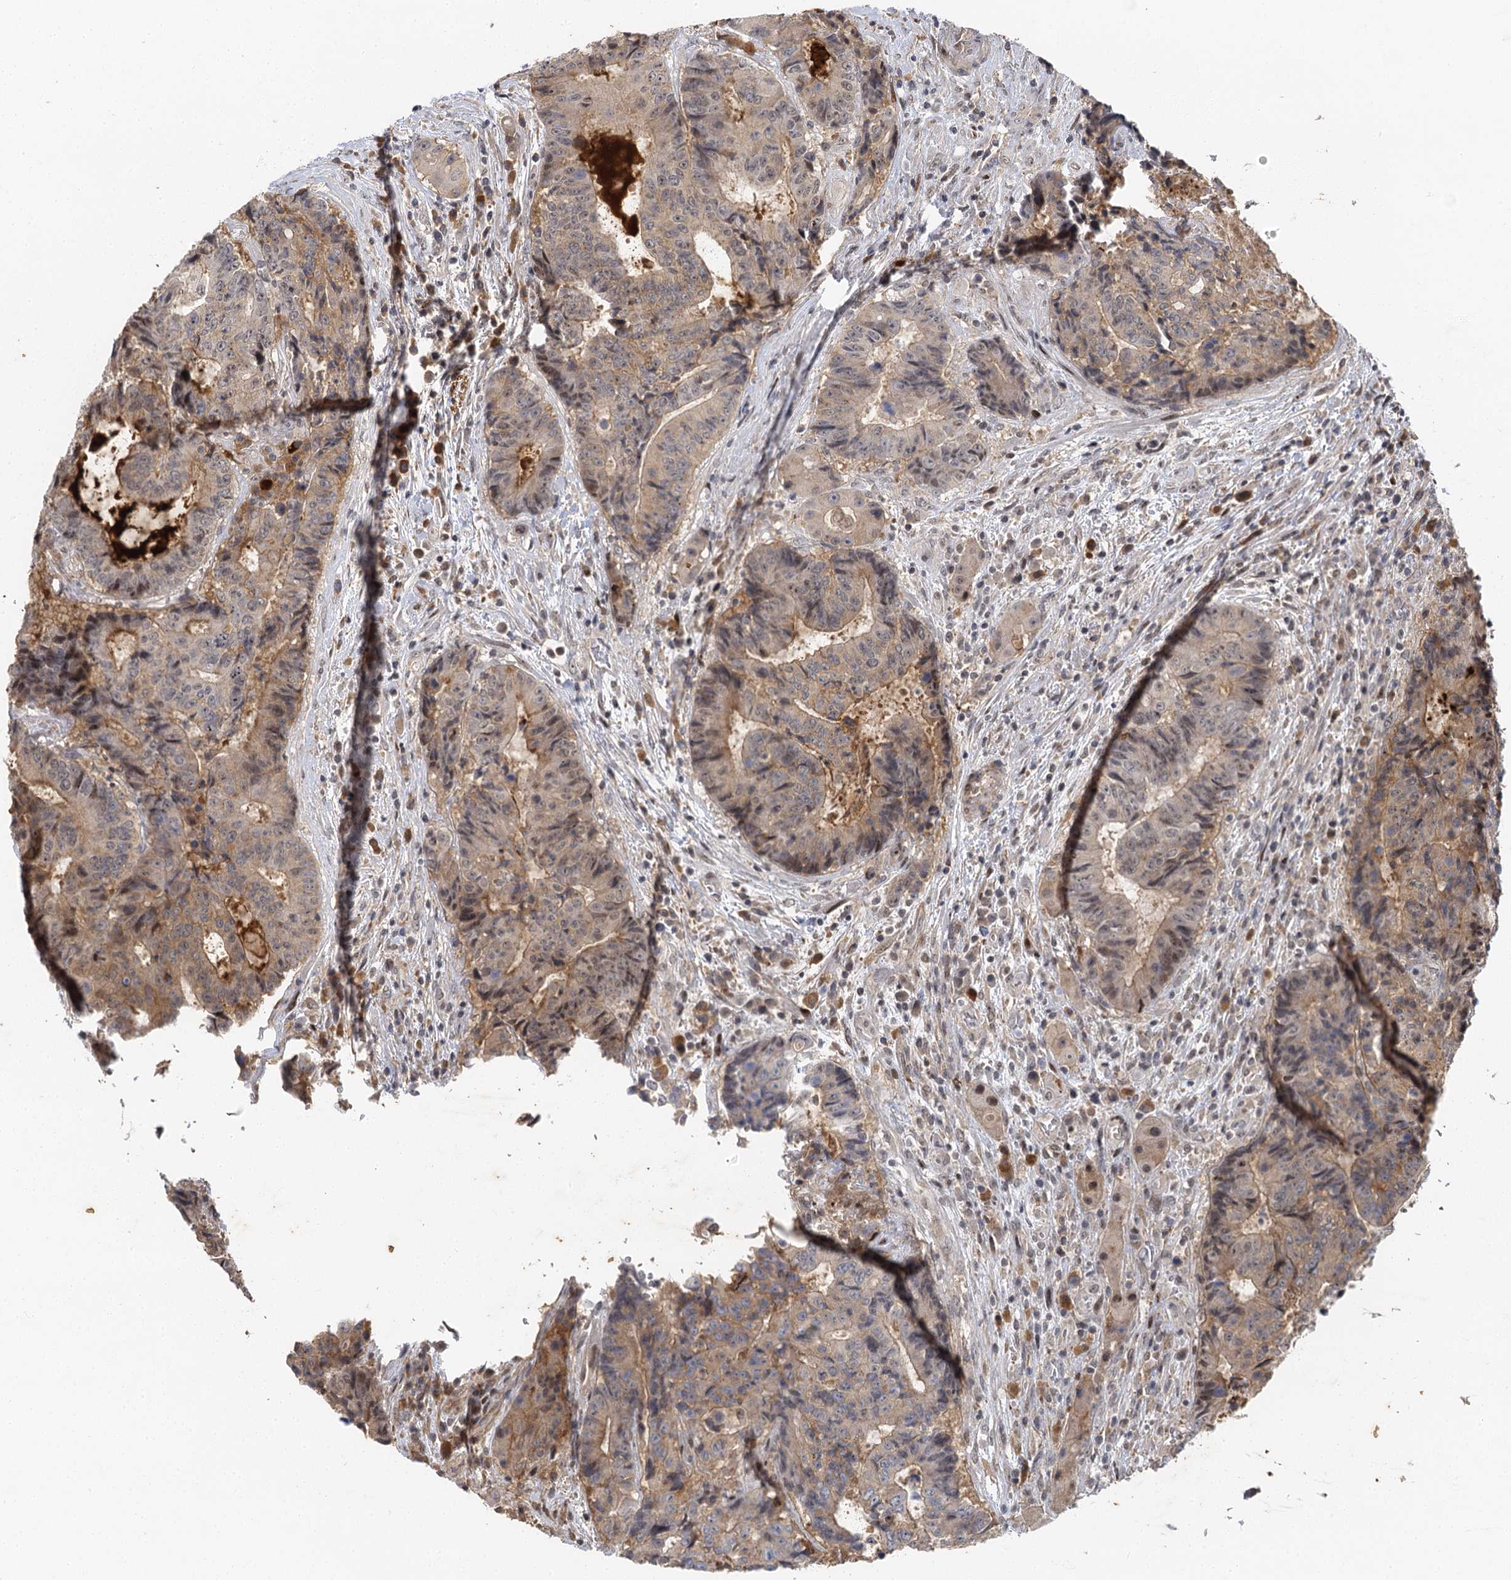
{"staining": {"intensity": "weak", "quantity": "<25%", "location": "nuclear"}, "tissue": "colorectal cancer", "cell_type": "Tumor cells", "image_type": "cancer", "snomed": [{"axis": "morphology", "description": "Adenocarcinoma, NOS"}, {"axis": "topography", "description": "Rectum"}], "caption": "IHC histopathology image of colorectal cancer (adenocarcinoma) stained for a protein (brown), which shows no expression in tumor cells. Brightfield microscopy of immunohistochemistry stained with DAB (3,3'-diaminobenzidine) (brown) and hematoxylin (blue), captured at high magnification.", "gene": "IL11RA", "patient": {"sex": "male", "age": 69}}